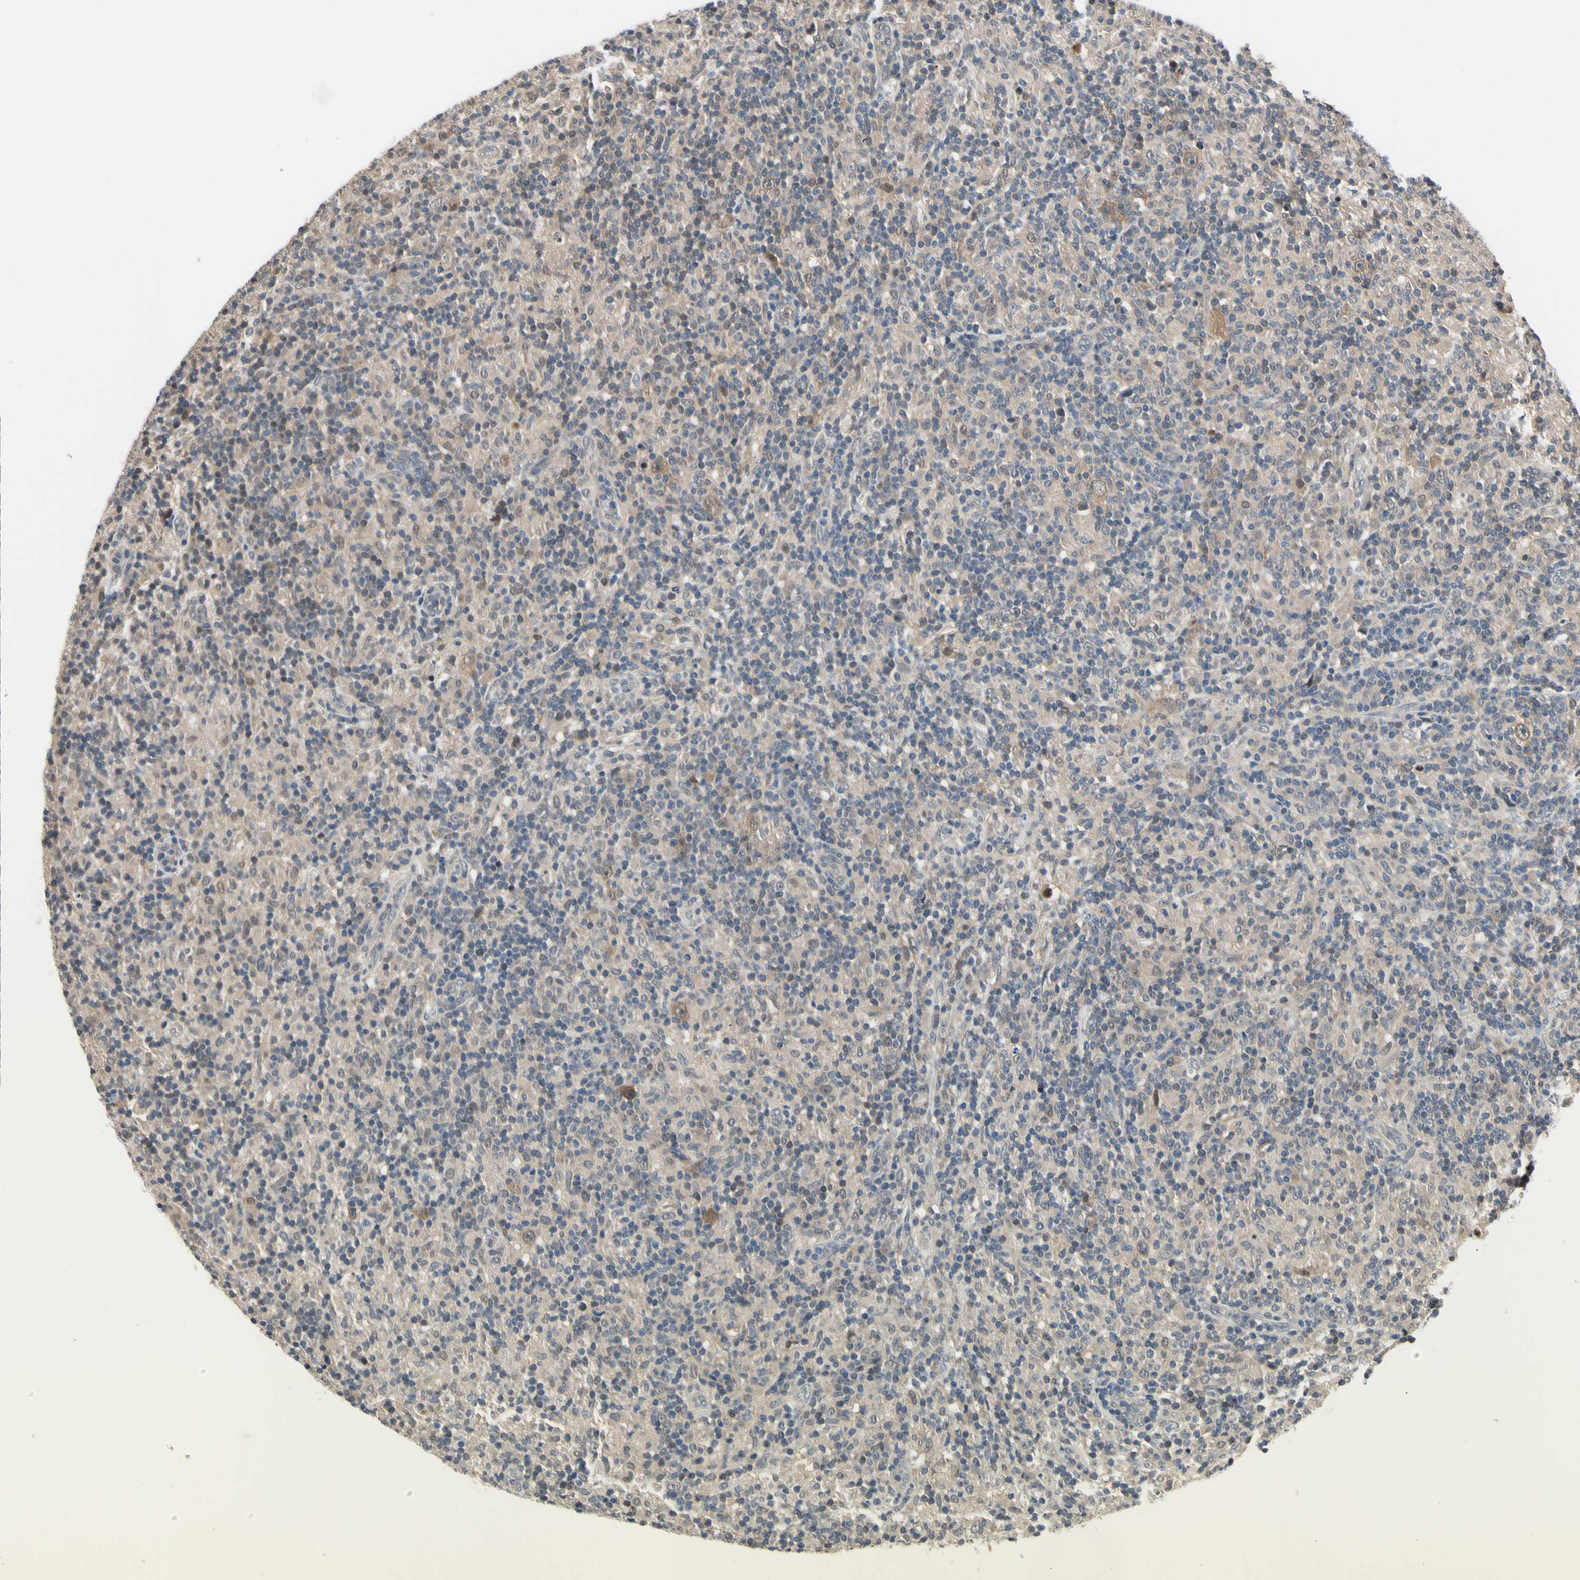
{"staining": {"intensity": "moderate", "quantity": ">75%", "location": "cytoplasmic/membranous"}, "tissue": "lymphoma", "cell_type": "Tumor cells", "image_type": "cancer", "snomed": [{"axis": "morphology", "description": "Hodgkin's disease, NOS"}, {"axis": "topography", "description": "Lymph node"}], "caption": "About >75% of tumor cells in human lymphoma demonstrate moderate cytoplasmic/membranous protein expression as visualized by brown immunohistochemical staining.", "gene": "HSPA4", "patient": {"sex": "male", "age": 70}}